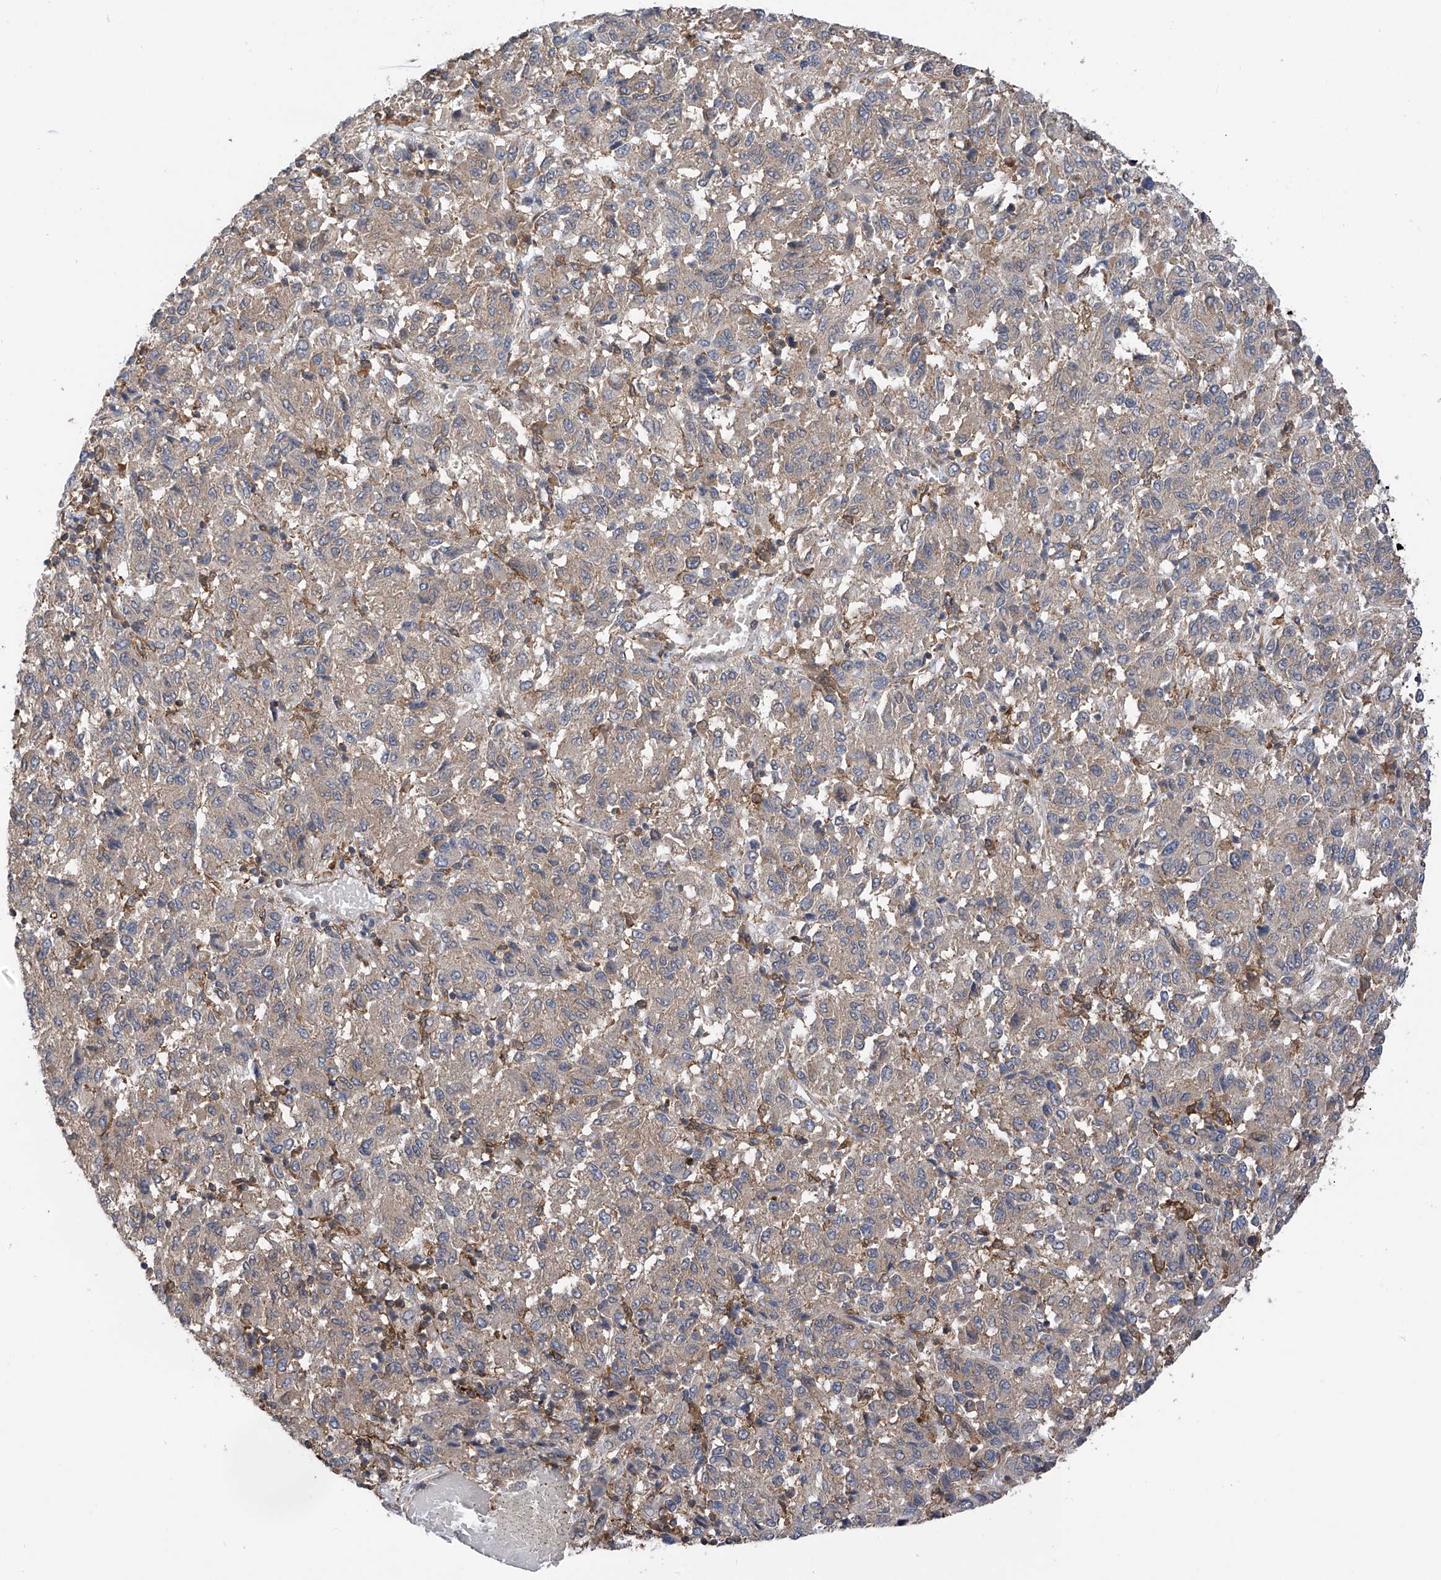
{"staining": {"intensity": "weak", "quantity": "25%-75%", "location": "cytoplasmic/membranous"}, "tissue": "melanoma", "cell_type": "Tumor cells", "image_type": "cancer", "snomed": [{"axis": "morphology", "description": "Malignant melanoma, Metastatic site"}, {"axis": "topography", "description": "Lung"}], "caption": "Malignant melanoma (metastatic site) tissue reveals weak cytoplasmic/membranous positivity in about 25%-75% of tumor cells", "gene": "CHPF", "patient": {"sex": "male", "age": 64}}